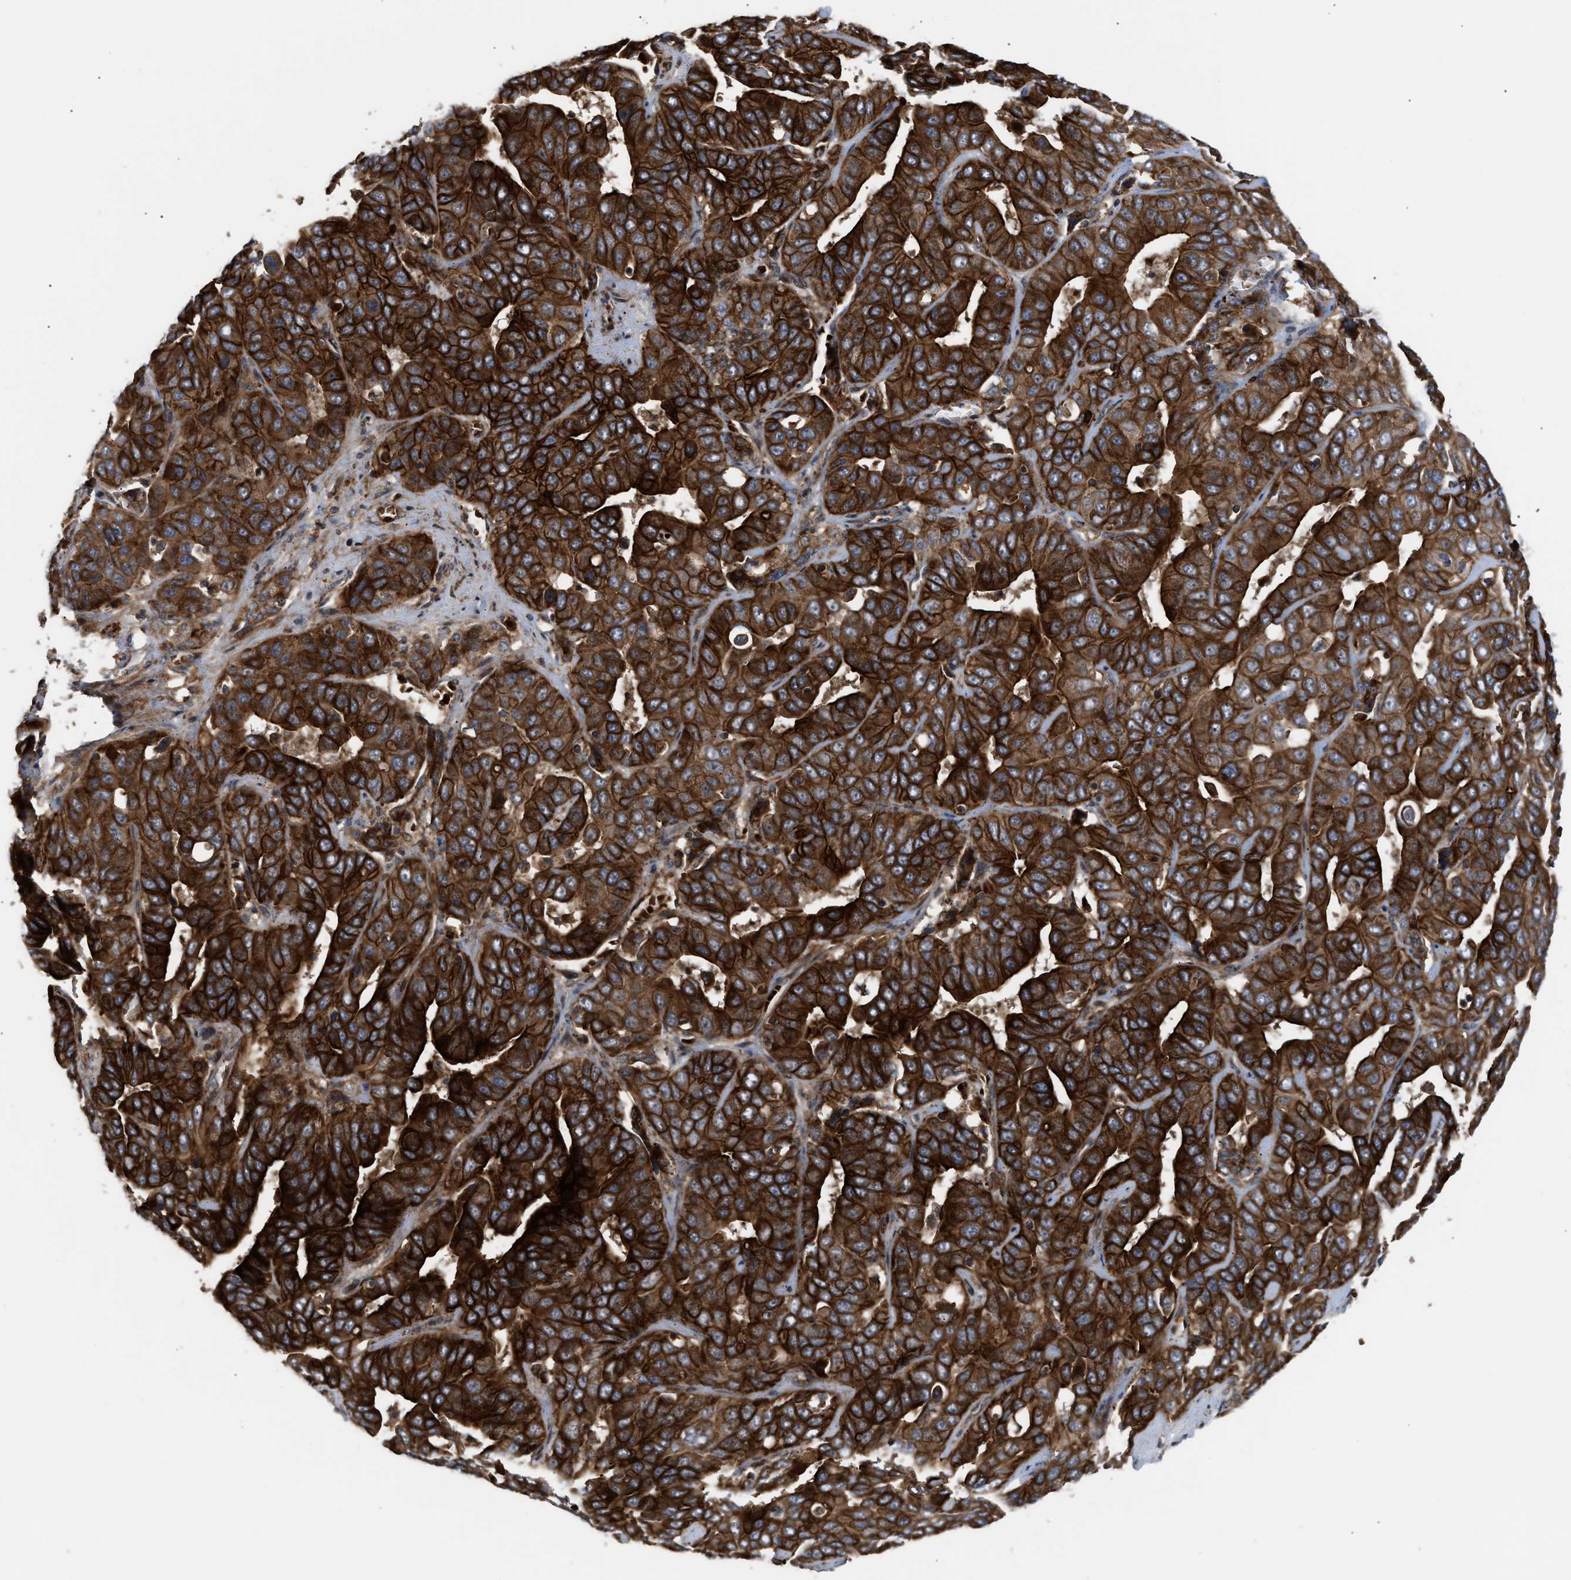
{"staining": {"intensity": "strong", "quantity": ">75%", "location": "cytoplasmic/membranous"}, "tissue": "liver cancer", "cell_type": "Tumor cells", "image_type": "cancer", "snomed": [{"axis": "morphology", "description": "Cholangiocarcinoma"}, {"axis": "topography", "description": "Liver"}], "caption": "Protein expression analysis of liver cancer reveals strong cytoplasmic/membranous positivity in about >75% of tumor cells. The staining is performed using DAB (3,3'-diaminobenzidine) brown chromogen to label protein expression. The nuclei are counter-stained blue using hematoxylin.", "gene": "STAU1", "patient": {"sex": "female", "age": 52}}